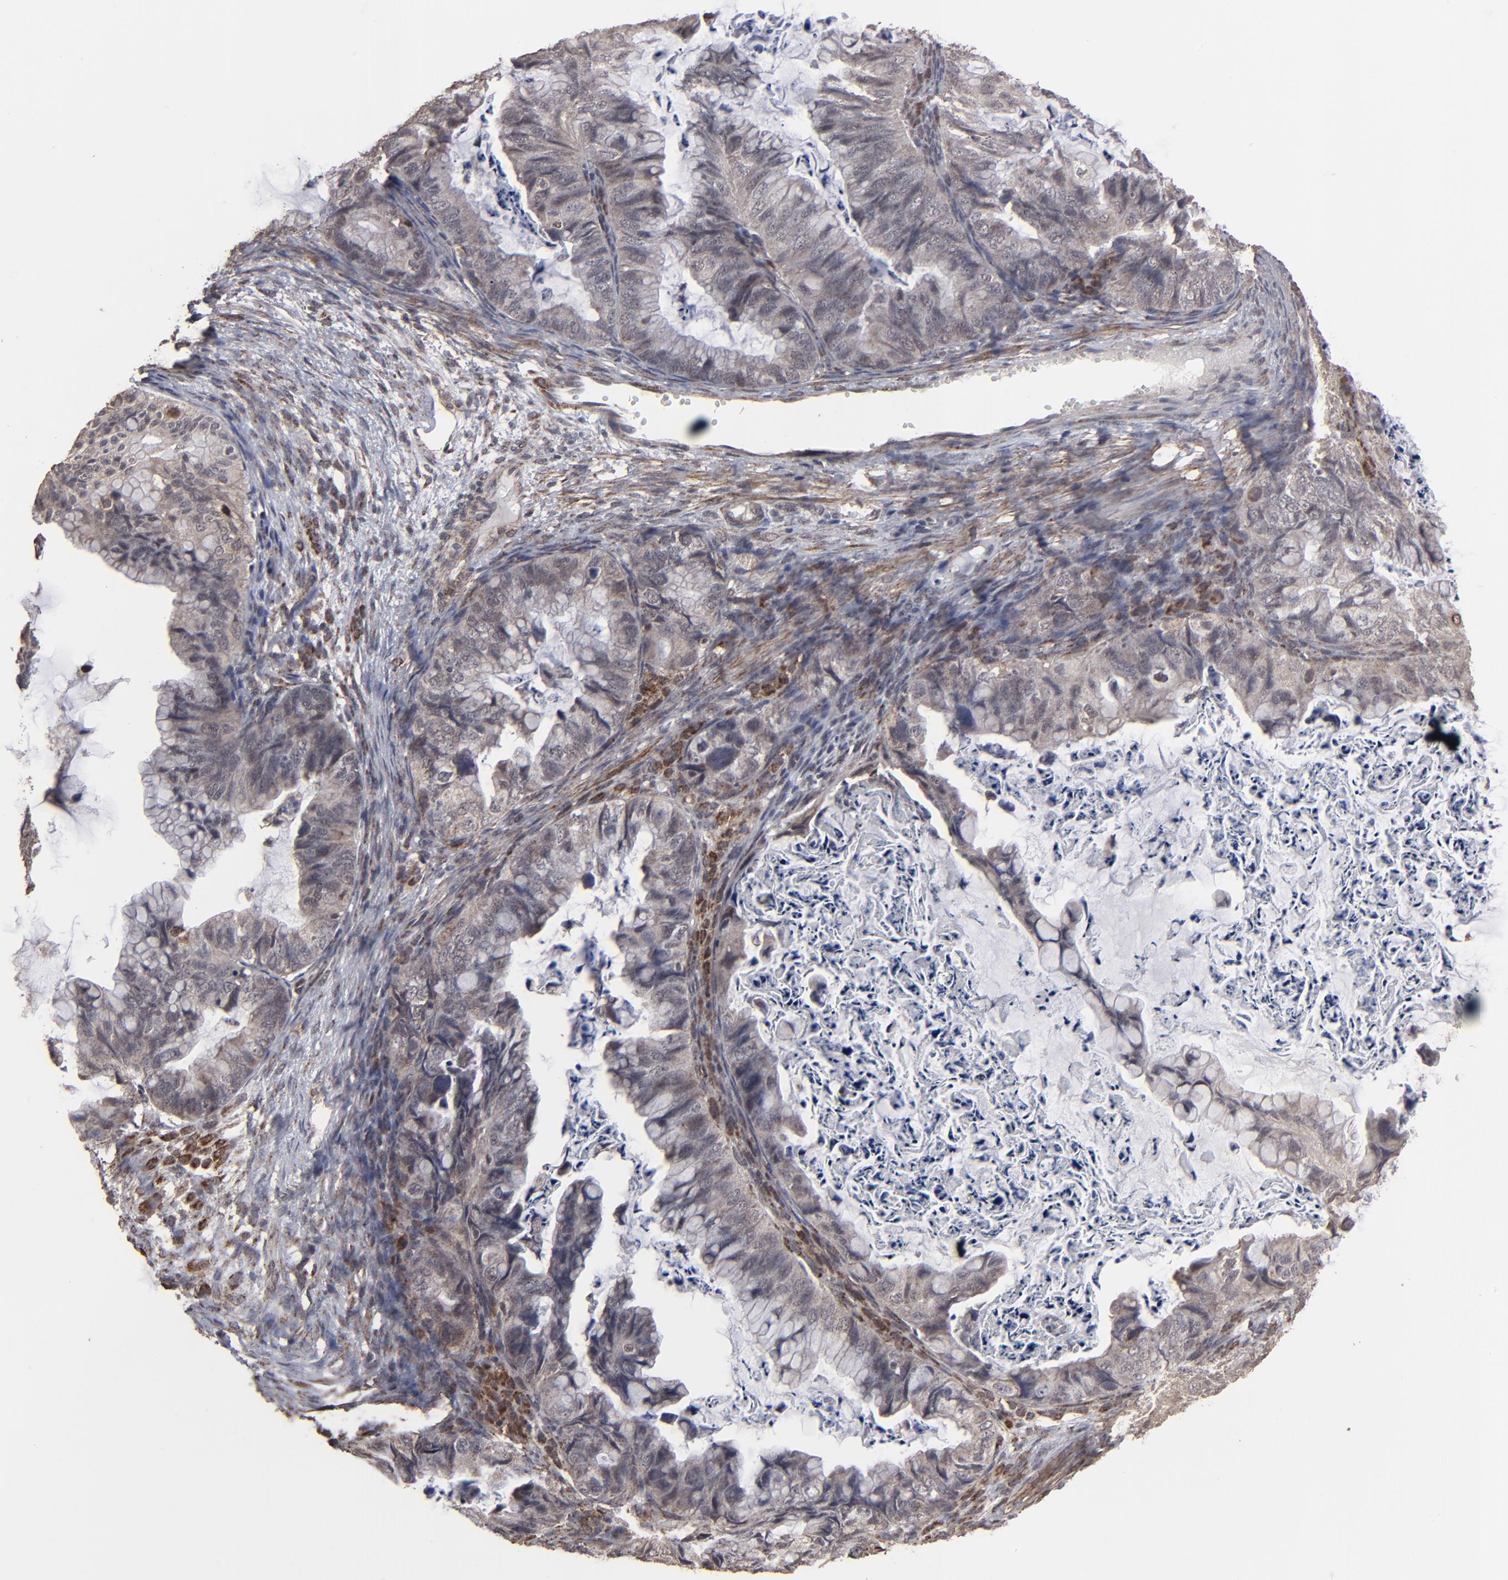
{"staining": {"intensity": "weak", "quantity": "<25%", "location": "cytoplasmic/membranous"}, "tissue": "ovarian cancer", "cell_type": "Tumor cells", "image_type": "cancer", "snomed": [{"axis": "morphology", "description": "Cystadenocarcinoma, mucinous, NOS"}, {"axis": "topography", "description": "Ovary"}], "caption": "This image is of ovarian cancer stained with immunohistochemistry to label a protein in brown with the nuclei are counter-stained blue. There is no staining in tumor cells. Nuclei are stained in blue.", "gene": "BNIP3", "patient": {"sex": "female", "age": 36}}